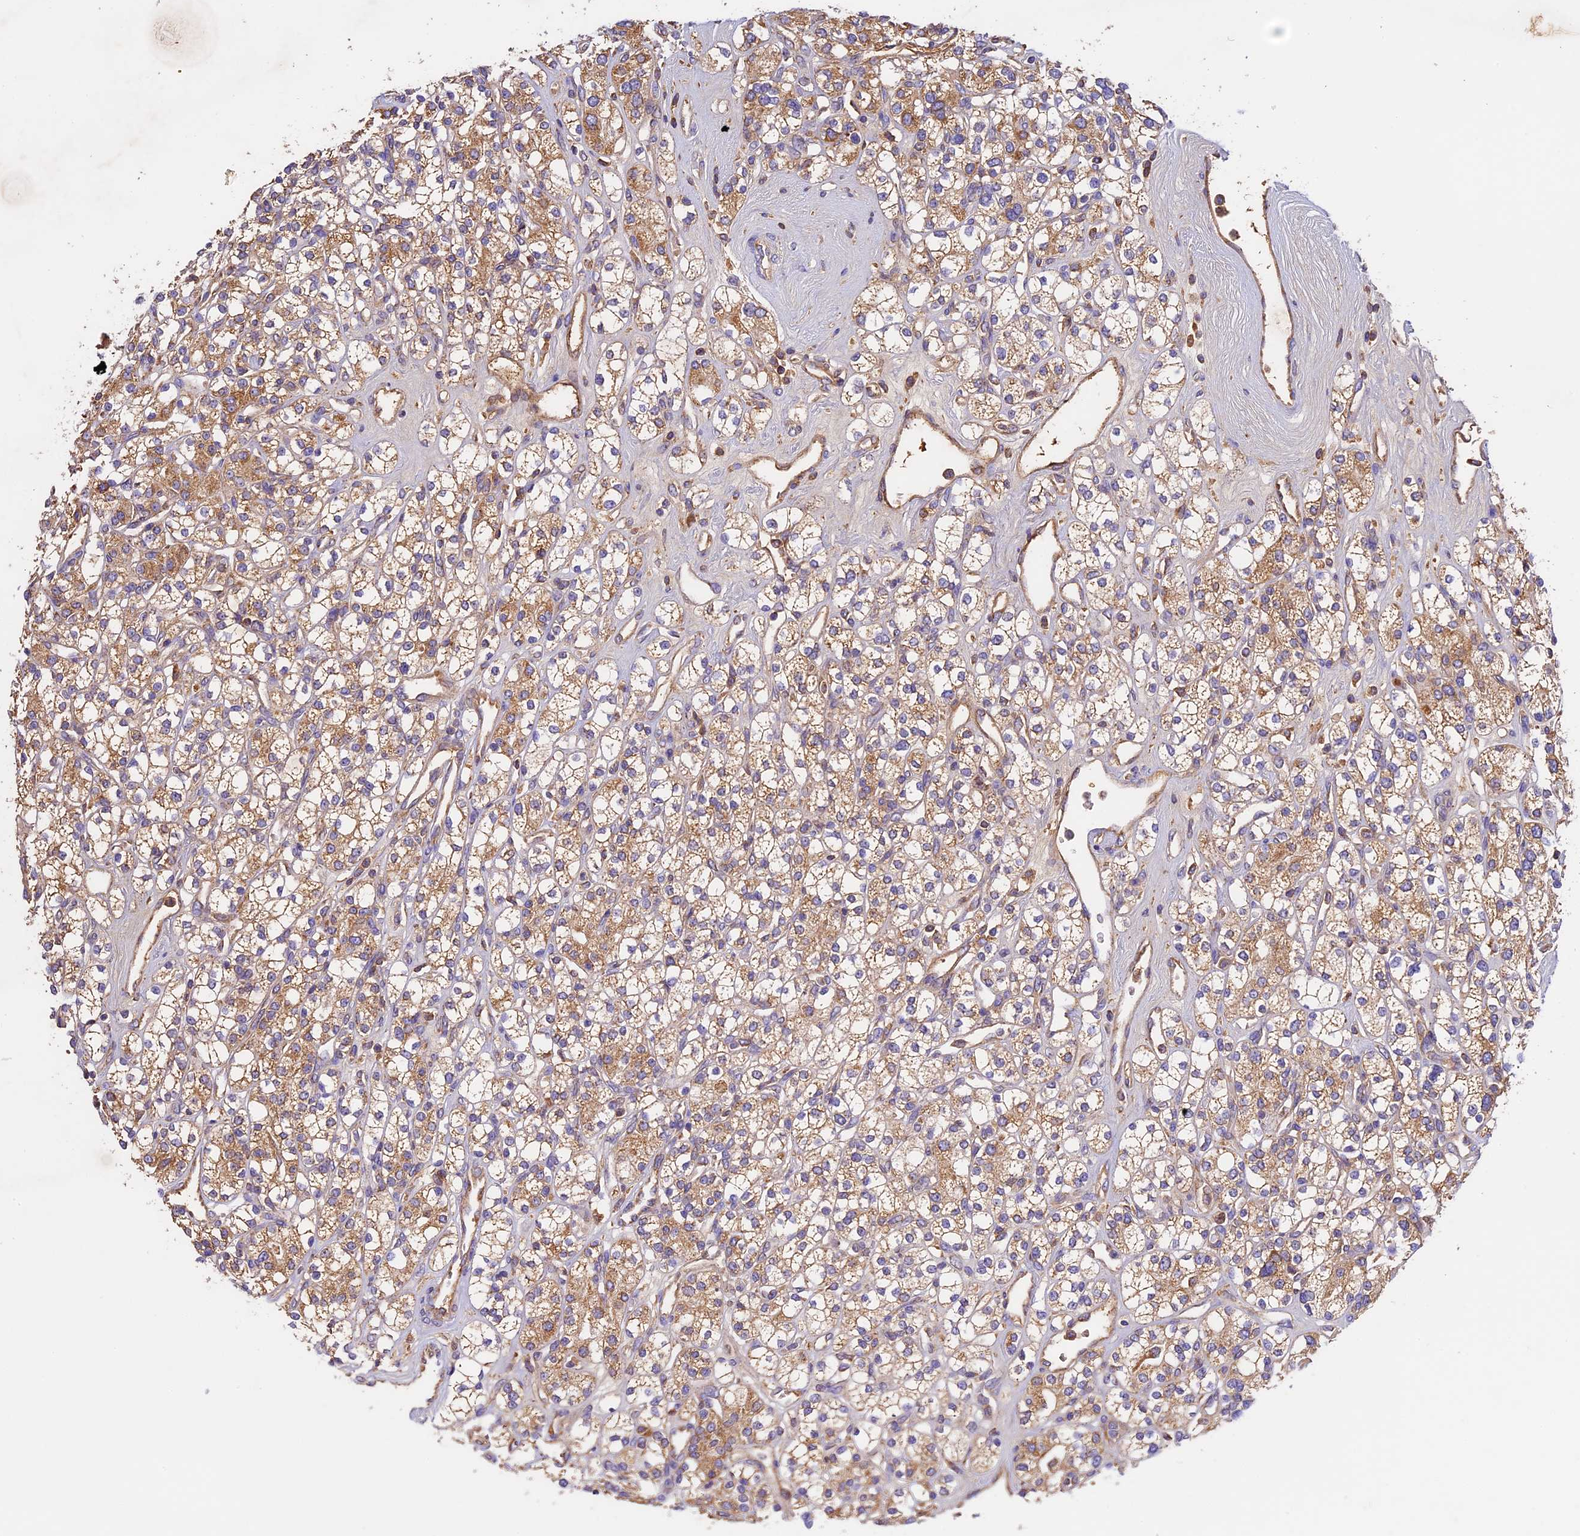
{"staining": {"intensity": "moderate", "quantity": ">75%", "location": "cytoplasmic/membranous"}, "tissue": "renal cancer", "cell_type": "Tumor cells", "image_type": "cancer", "snomed": [{"axis": "morphology", "description": "Adenocarcinoma, NOS"}, {"axis": "topography", "description": "Kidney"}], "caption": "Tumor cells show medium levels of moderate cytoplasmic/membranous staining in about >75% of cells in human renal cancer. Using DAB (3,3'-diaminobenzidine) (brown) and hematoxylin (blue) stains, captured at high magnification using brightfield microscopy.", "gene": "OCEL1", "patient": {"sex": "male", "age": 77}}